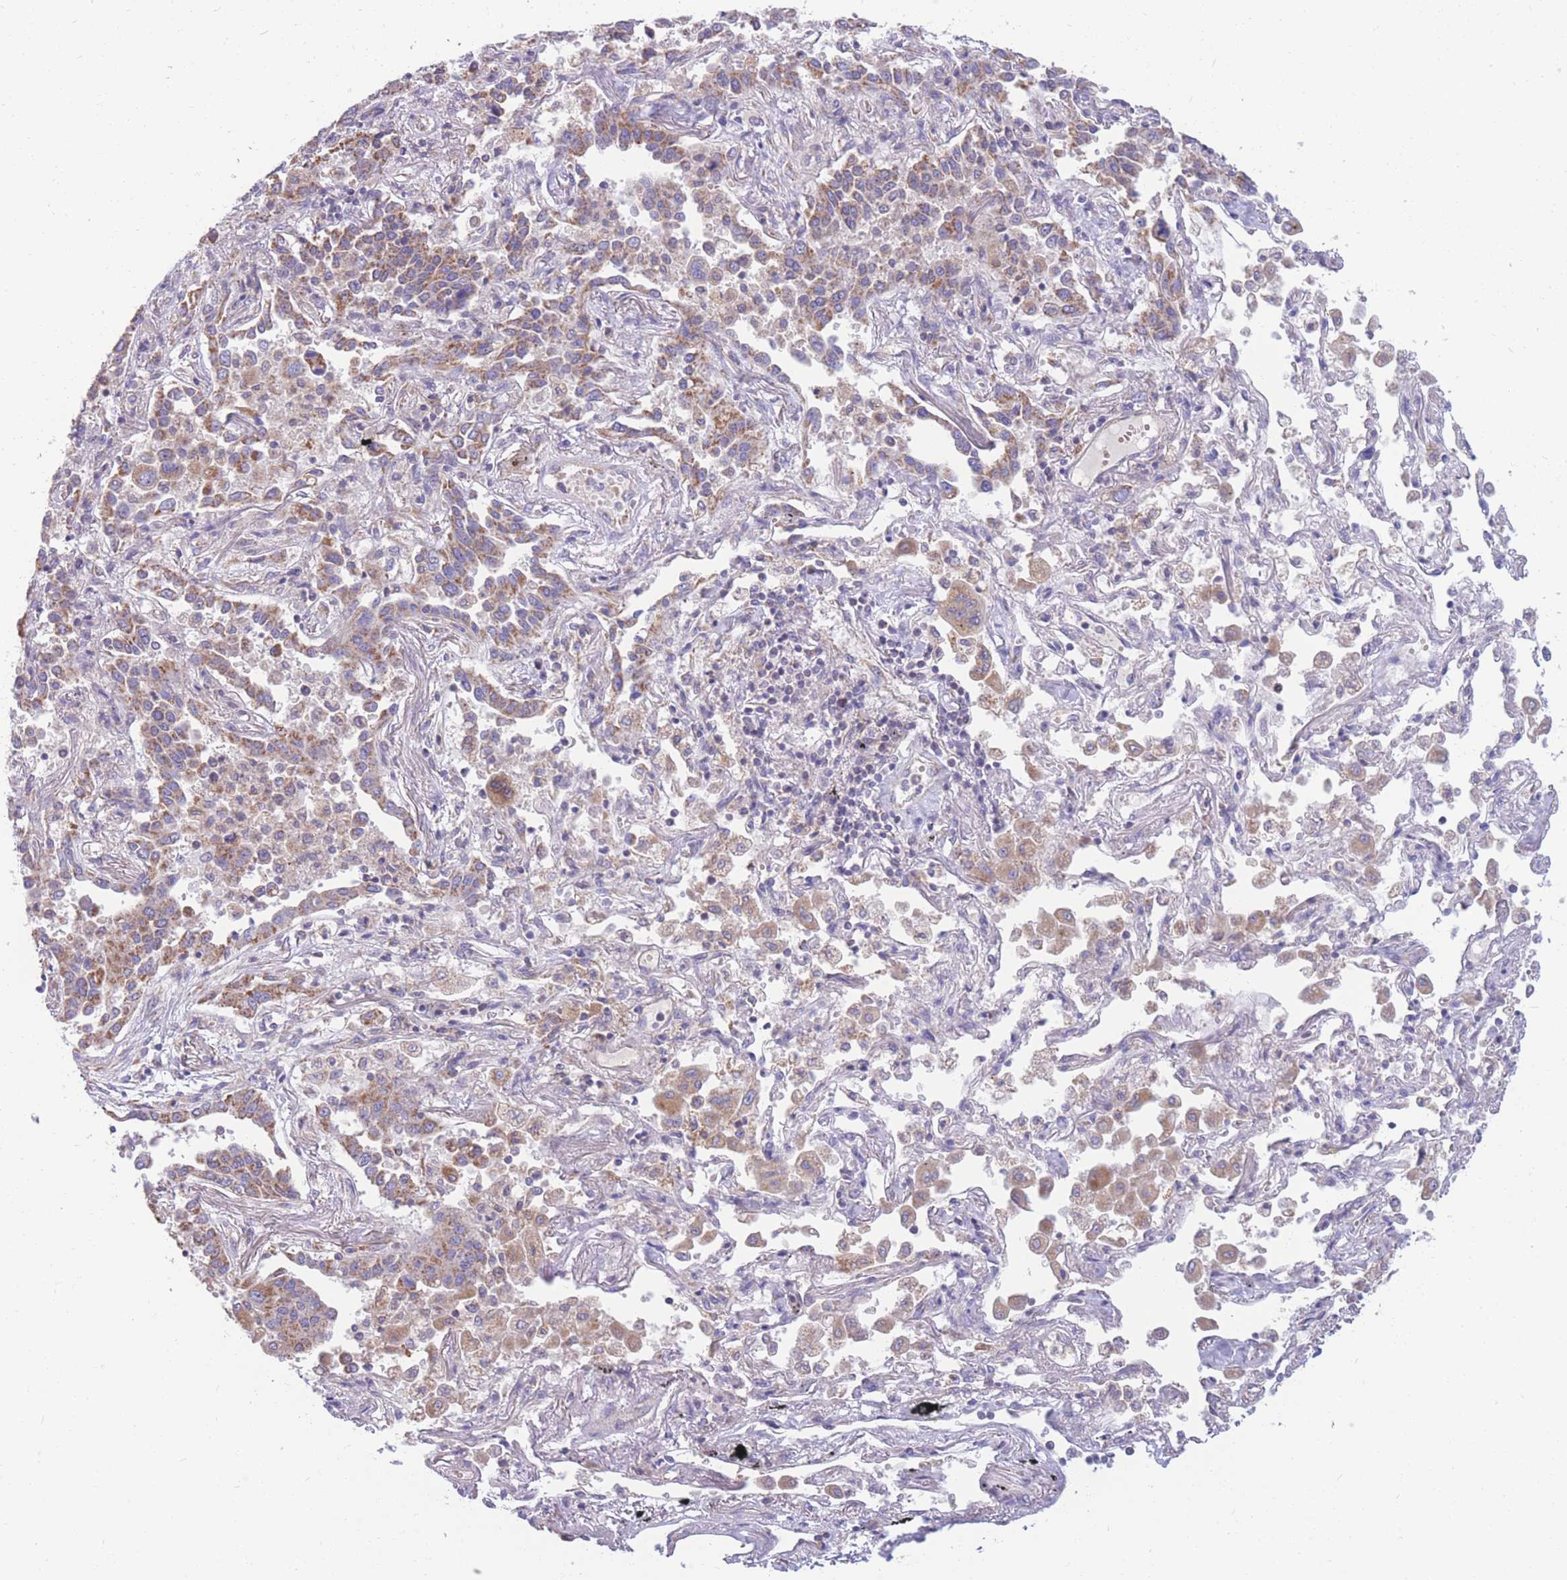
{"staining": {"intensity": "moderate", "quantity": ">75%", "location": "cytoplasmic/membranous"}, "tissue": "lung cancer", "cell_type": "Tumor cells", "image_type": "cancer", "snomed": [{"axis": "morphology", "description": "Adenocarcinoma, NOS"}, {"axis": "topography", "description": "Lung"}], "caption": "IHC micrograph of neoplastic tissue: lung adenocarcinoma stained using immunohistochemistry (IHC) demonstrates medium levels of moderate protein expression localized specifically in the cytoplasmic/membranous of tumor cells, appearing as a cytoplasmic/membranous brown color.", "gene": "MRPS9", "patient": {"sex": "male", "age": 67}}